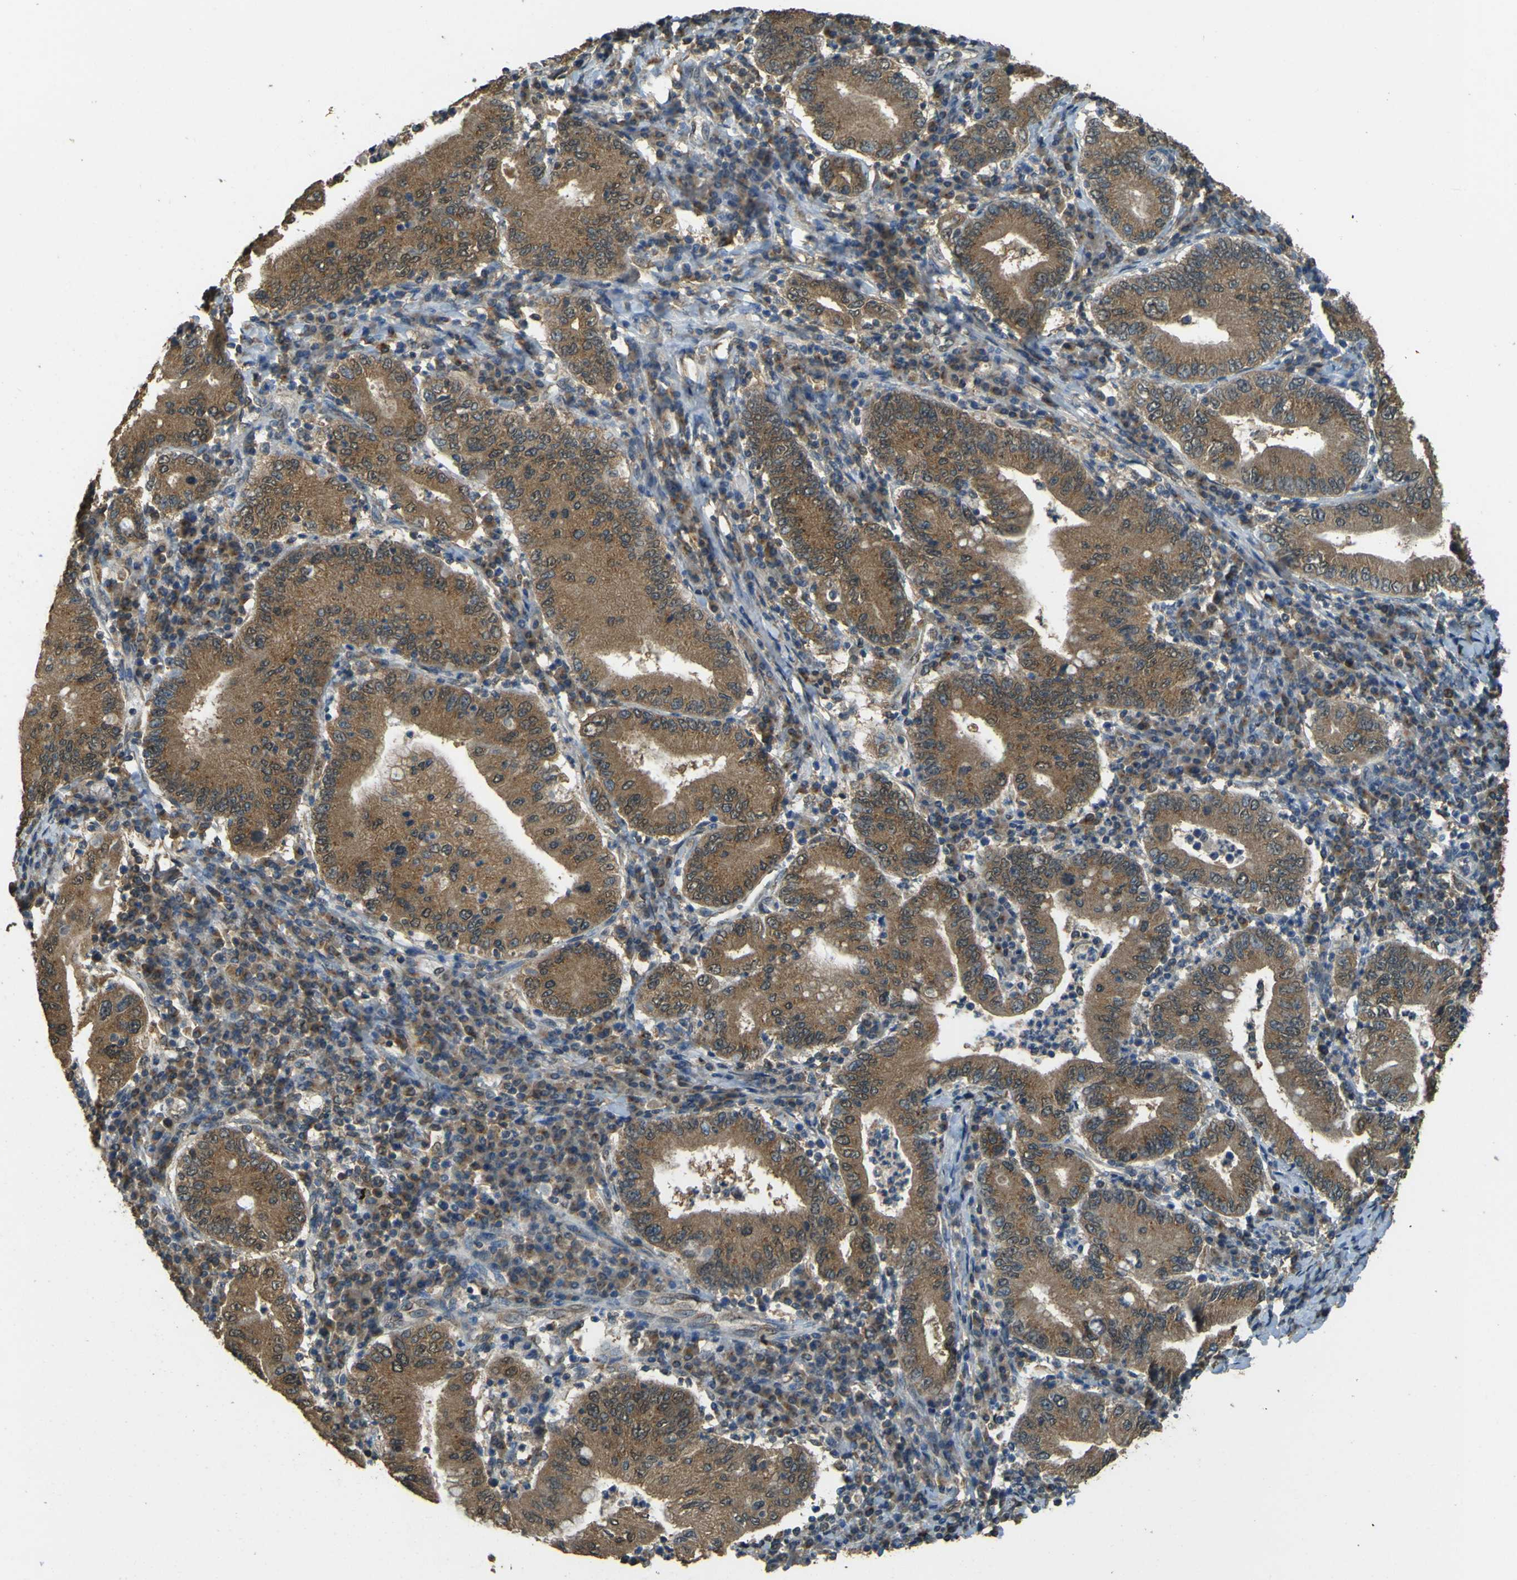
{"staining": {"intensity": "moderate", "quantity": ">75%", "location": "cytoplasmic/membranous"}, "tissue": "stomach cancer", "cell_type": "Tumor cells", "image_type": "cancer", "snomed": [{"axis": "morphology", "description": "Normal tissue, NOS"}, {"axis": "morphology", "description": "Adenocarcinoma, NOS"}, {"axis": "topography", "description": "Esophagus"}, {"axis": "topography", "description": "Stomach, upper"}, {"axis": "topography", "description": "Peripheral nerve tissue"}], "caption": "The micrograph reveals immunohistochemical staining of adenocarcinoma (stomach). There is moderate cytoplasmic/membranous positivity is identified in about >75% of tumor cells.", "gene": "GOLGA1", "patient": {"sex": "male", "age": 62}}